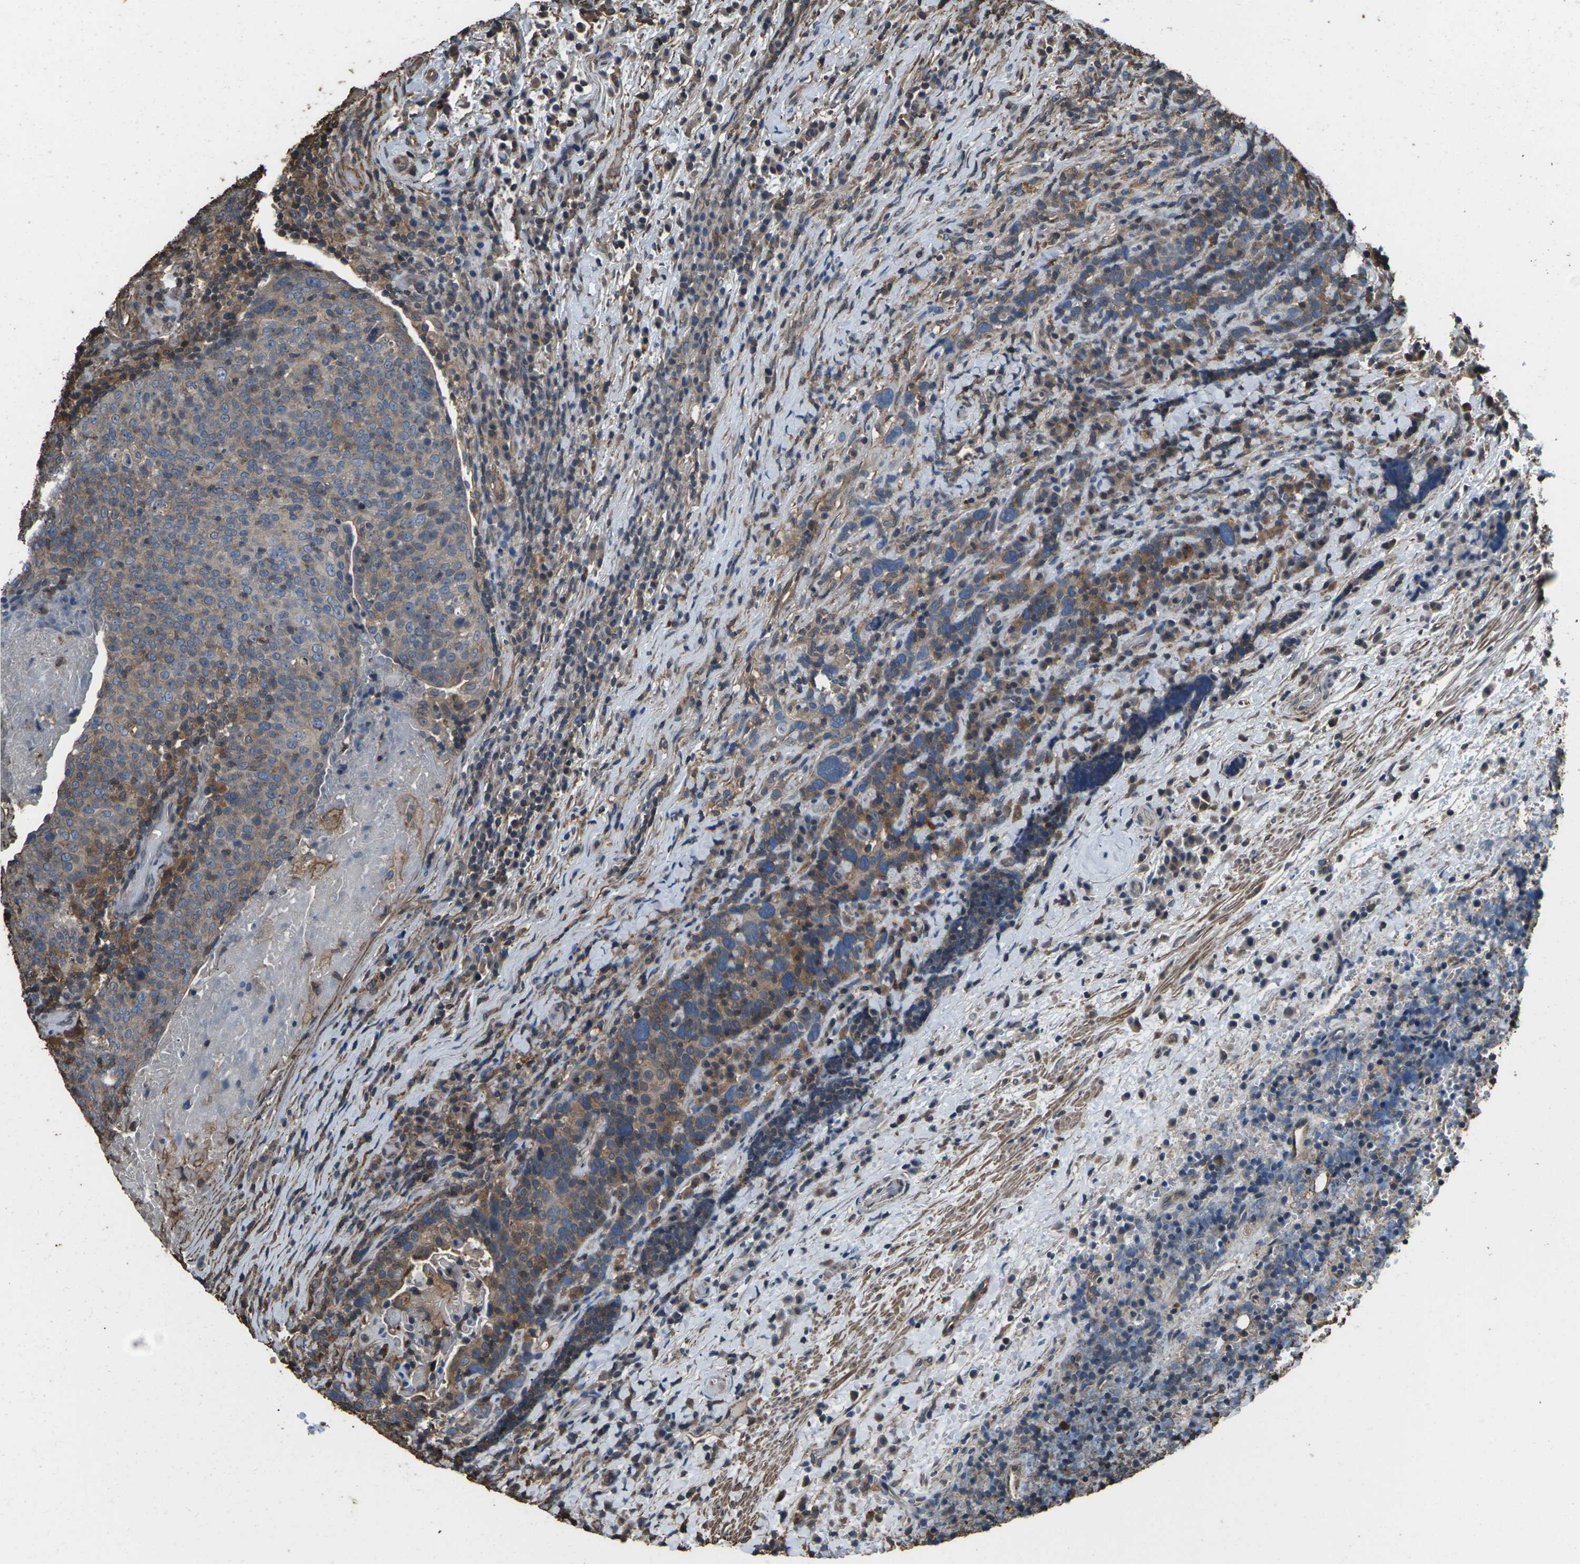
{"staining": {"intensity": "weak", "quantity": ">75%", "location": "cytoplasmic/membranous"}, "tissue": "head and neck cancer", "cell_type": "Tumor cells", "image_type": "cancer", "snomed": [{"axis": "morphology", "description": "Squamous cell carcinoma, NOS"}, {"axis": "morphology", "description": "Squamous cell carcinoma, metastatic, NOS"}, {"axis": "topography", "description": "Lymph node"}, {"axis": "topography", "description": "Head-Neck"}], "caption": "Weak cytoplasmic/membranous protein staining is appreciated in about >75% of tumor cells in head and neck metastatic squamous cell carcinoma.", "gene": "DHPS", "patient": {"sex": "male", "age": 62}}